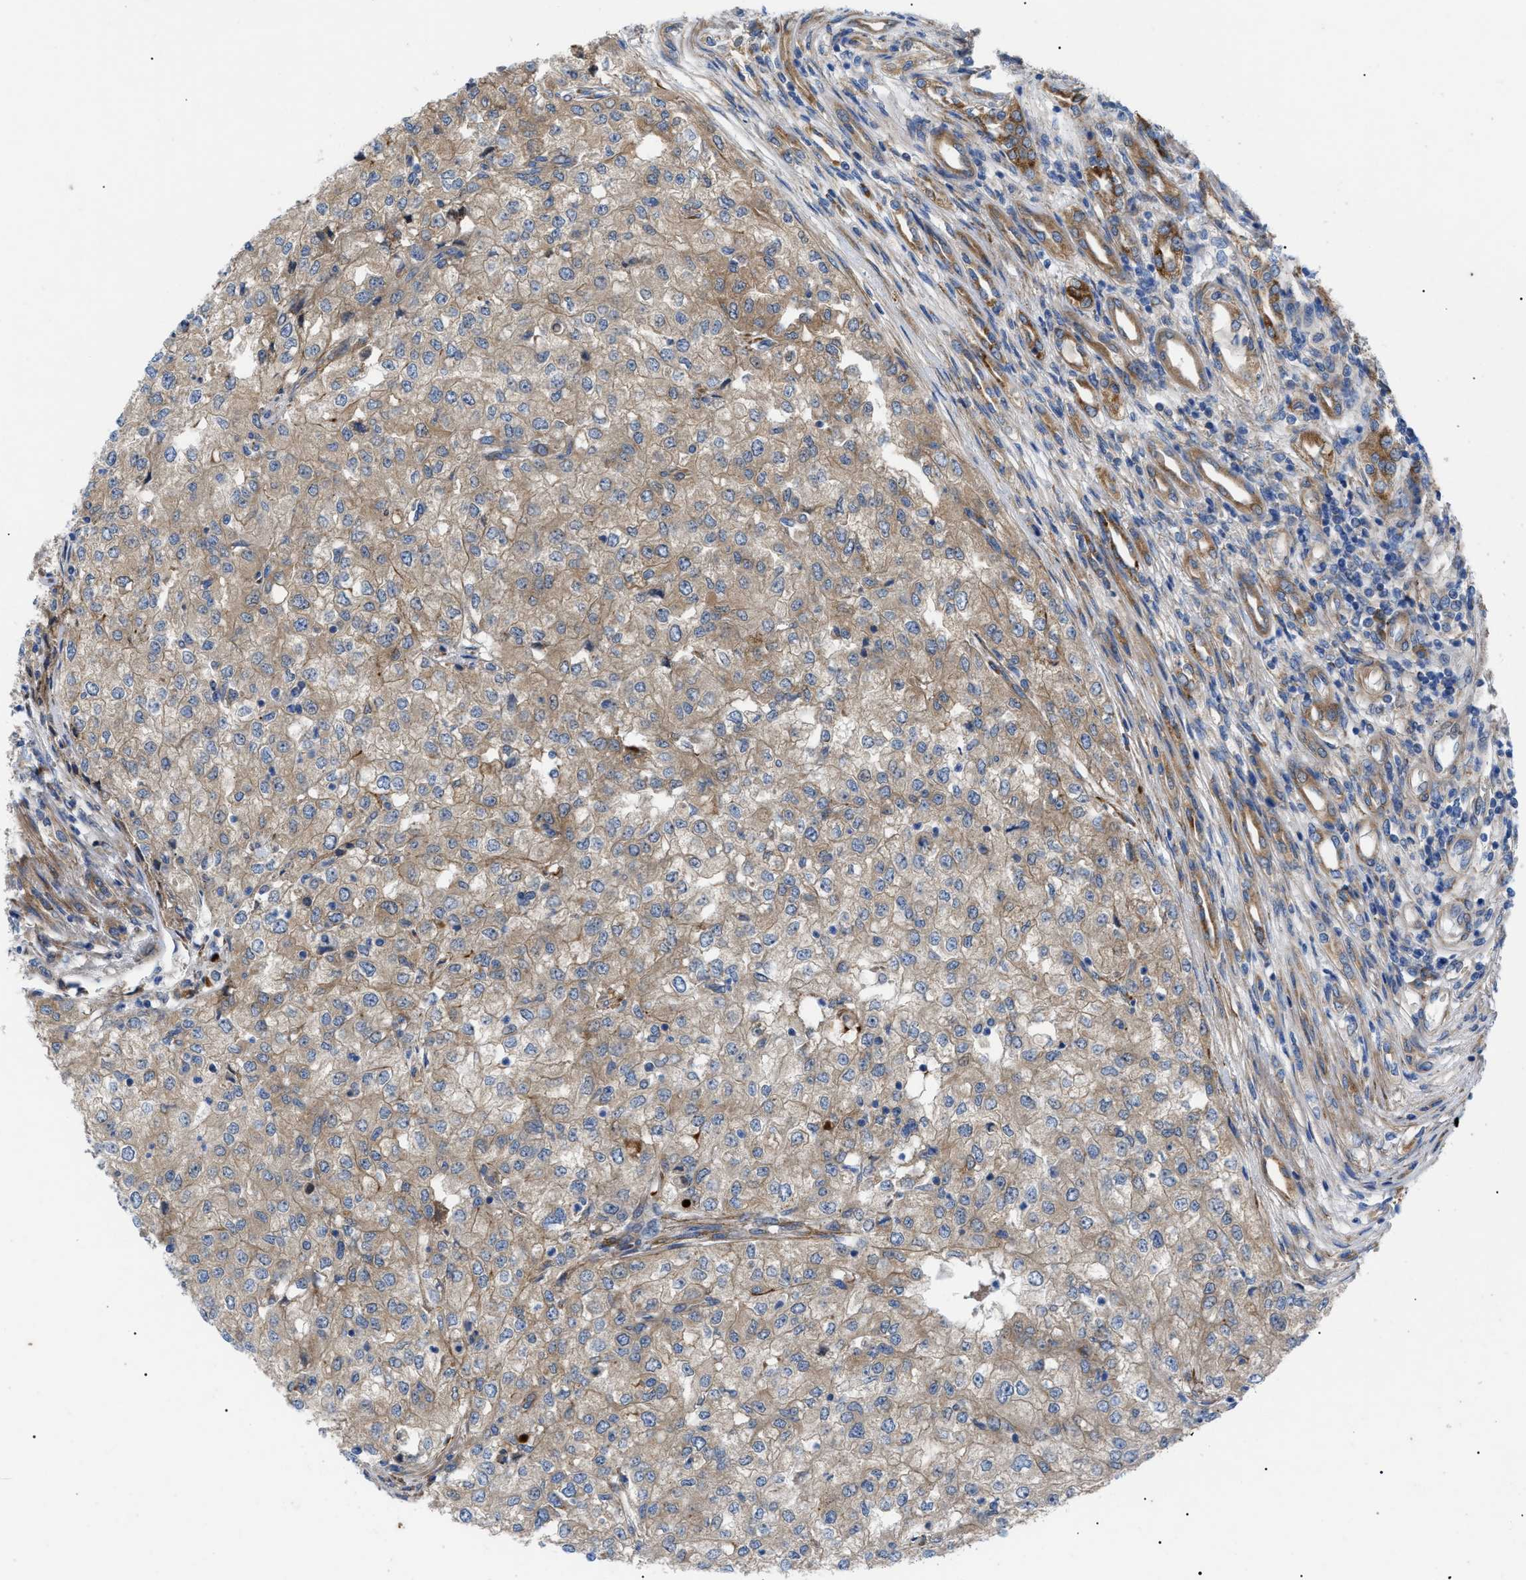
{"staining": {"intensity": "moderate", "quantity": ">75%", "location": "cytoplasmic/membranous"}, "tissue": "renal cancer", "cell_type": "Tumor cells", "image_type": "cancer", "snomed": [{"axis": "morphology", "description": "Adenocarcinoma, NOS"}, {"axis": "topography", "description": "Kidney"}], "caption": "Moderate cytoplasmic/membranous expression for a protein is seen in about >75% of tumor cells of renal cancer (adenocarcinoma) using immunohistochemistry (IHC).", "gene": "HSPB8", "patient": {"sex": "female", "age": 54}}